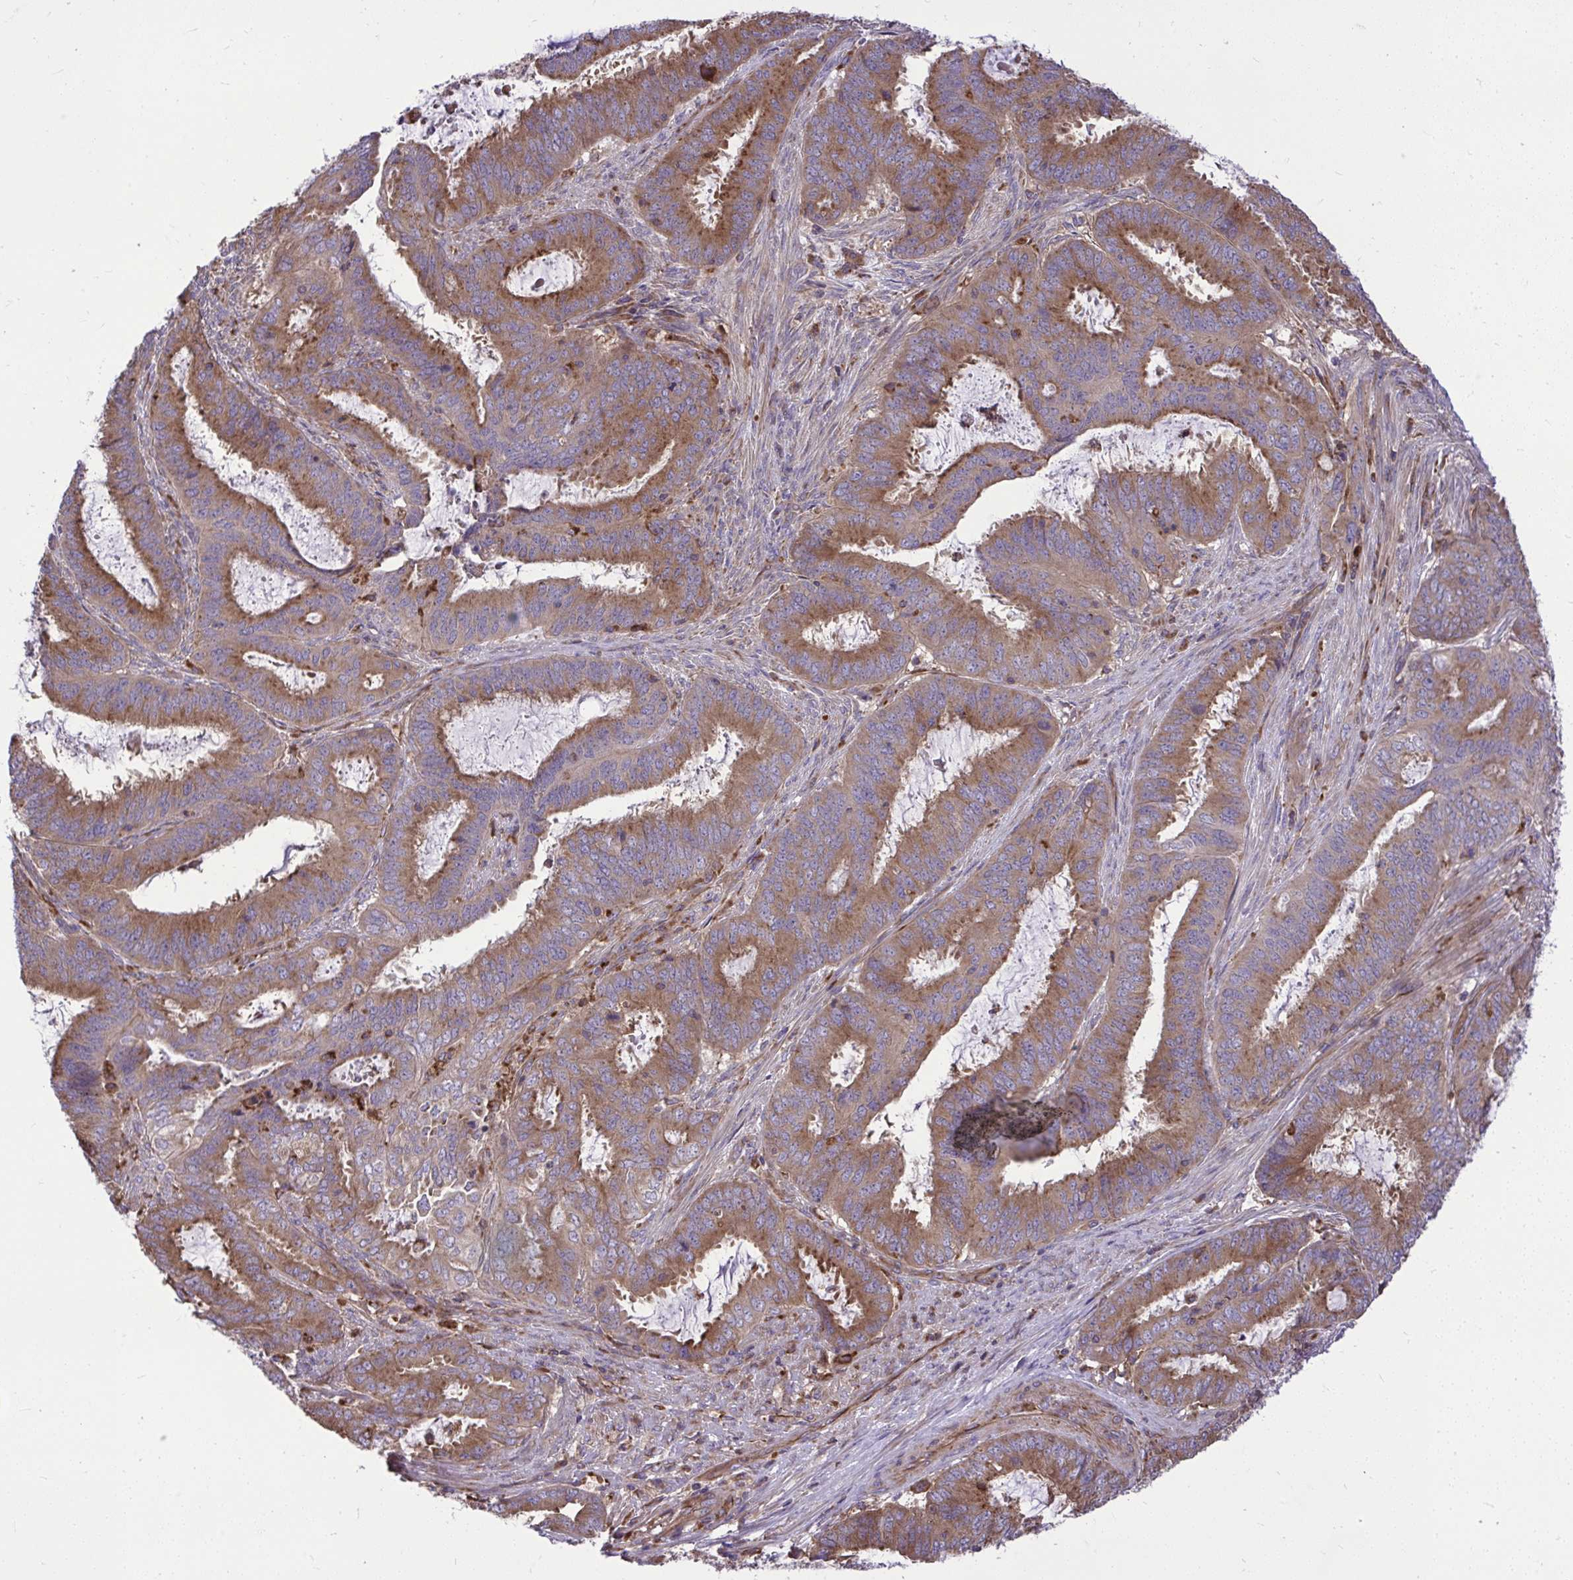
{"staining": {"intensity": "moderate", "quantity": ">75%", "location": "cytoplasmic/membranous"}, "tissue": "endometrial cancer", "cell_type": "Tumor cells", "image_type": "cancer", "snomed": [{"axis": "morphology", "description": "Adenocarcinoma, NOS"}, {"axis": "topography", "description": "Endometrium"}], "caption": "IHC histopathology image of neoplastic tissue: endometrial cancer (adenocarcinoma) stained using IHC reveals medium levels of moderate protein expression localized specifically in the cytoplasmic/membranous of tumor cells, appearing as a cytoplasmic/membranous brown color.", "gene": "PAIP2", "patient": {"sex": "female", "age": 51}}